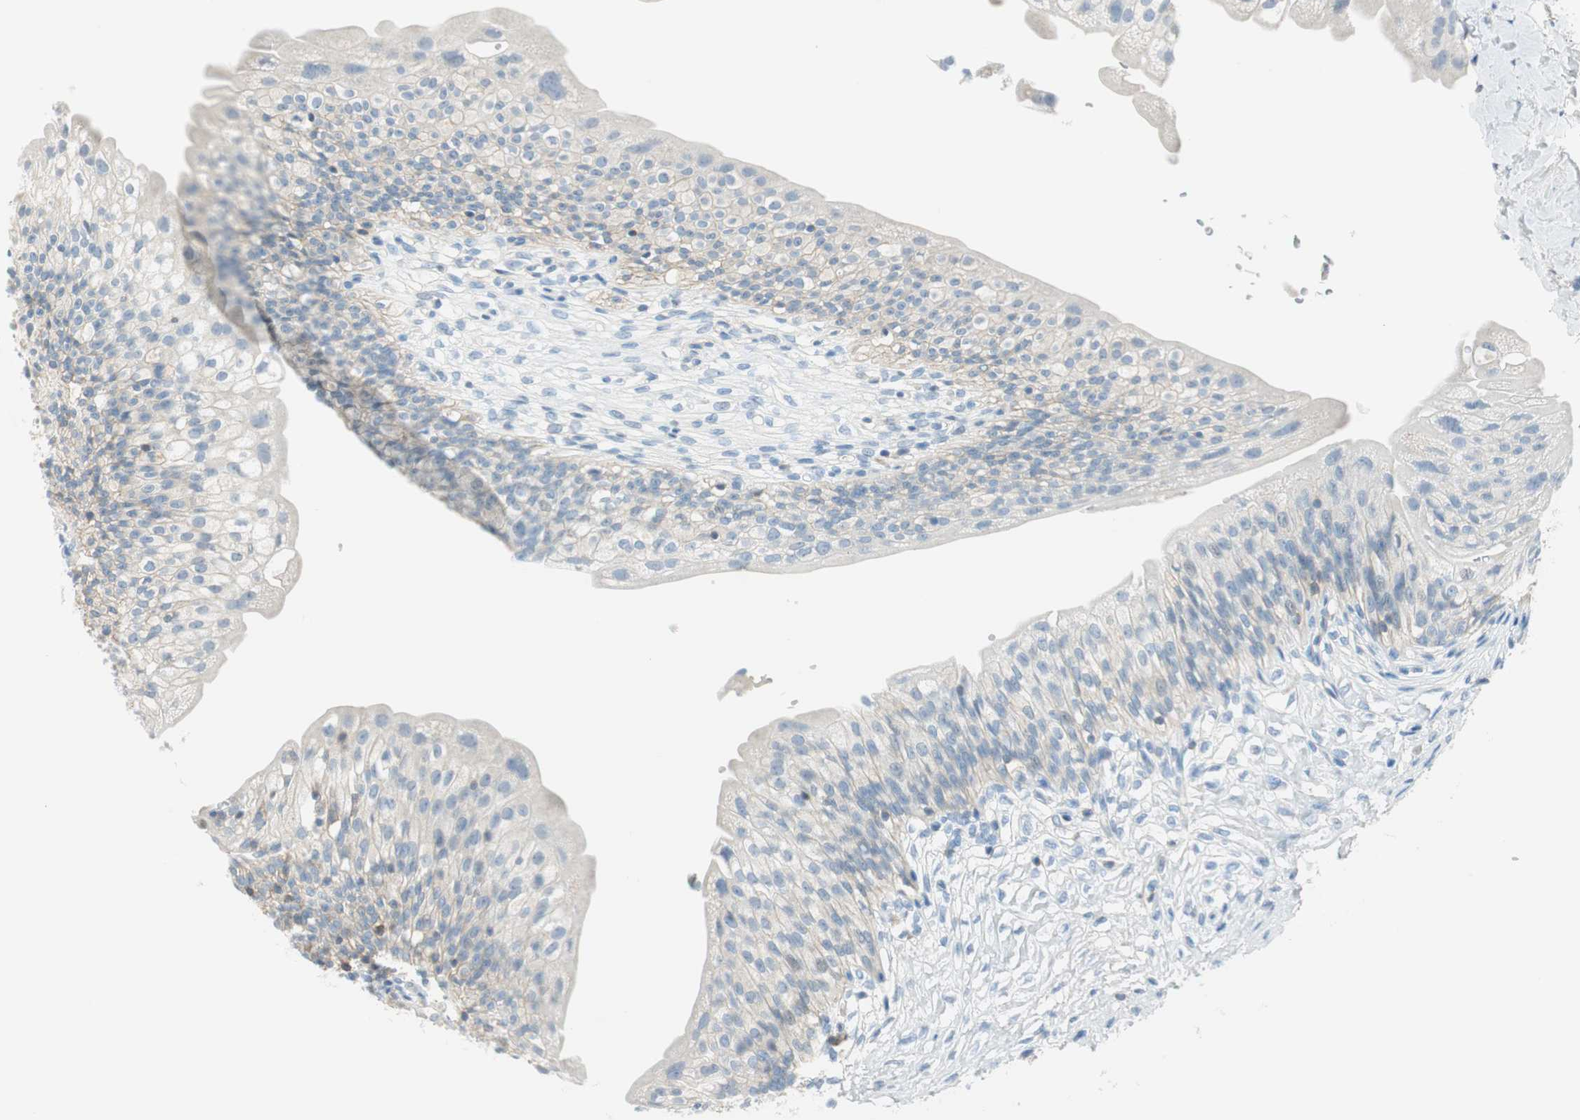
{"staining": {"intensity": "weak", "quantity": "<25%", "location": "cytoplasmic/membranous"}, "tissue": "urinary bladder", "cell_type": "Urothelial cells", "image_type": "normal", "snomed": [{"axis": "morphology", "description": "Normal tissue, NOS"}, {"axis": "morphology", "description": "Inflammation, NOS"}, {"axis": "topography", "description": "Urinary bladder"}], "caption": "This is a histopathology image of immunohistochemistry (IHC) staining of unremarkable urinary bladder, which shows no staining in urothelial cells.", "gene": "PTTG1", "patient": {"sex": "female", "age": 80}}